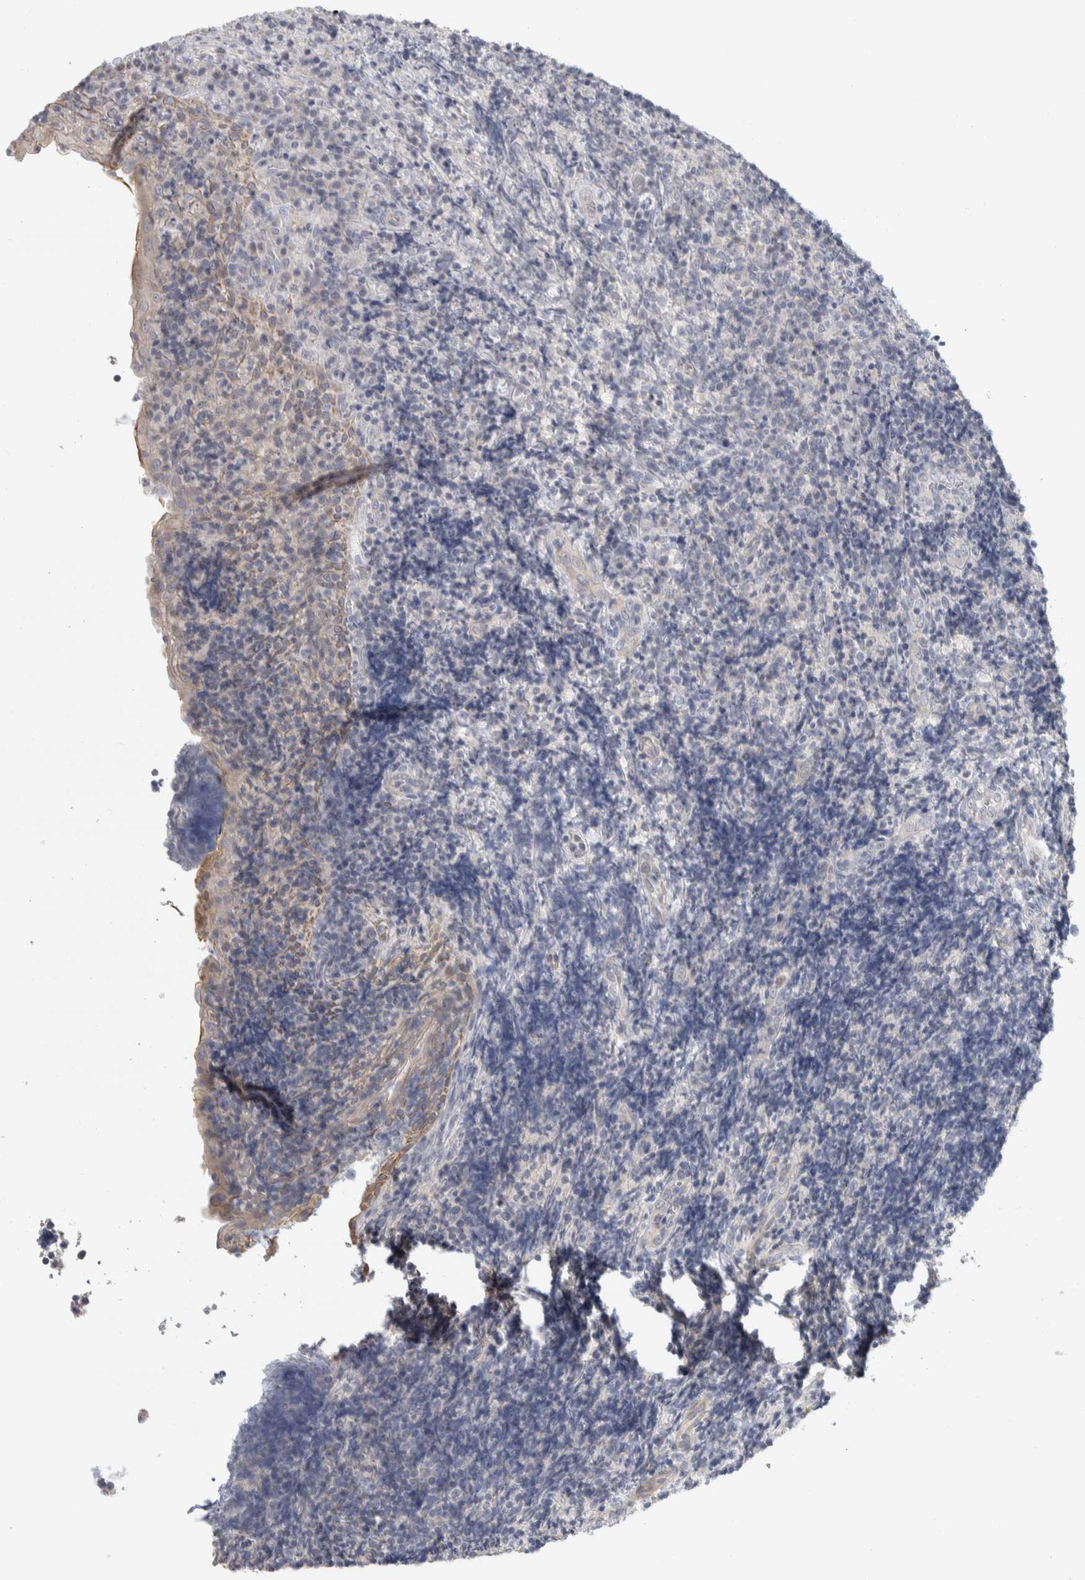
{"staining": {"intensity": "negative", "quantity": "none", "location": "none"}, "tissue": "lymphoma", "cell_type": "Tumor cells", "image_type": "cancer", "snomed": [{"axis": "morphology", "description": "Malignant lymphoma, non-Hodgkin's type, High grade"}, {"axis": "topography", "description": "Tonsil"}], "caption": "The image exhibits no significant positivity in tumor cells of high-grade malignant lymphoma, non-Hodgkin's type.", "gene": "DCXR", "patient": {"sex": "female", "age": 36}}